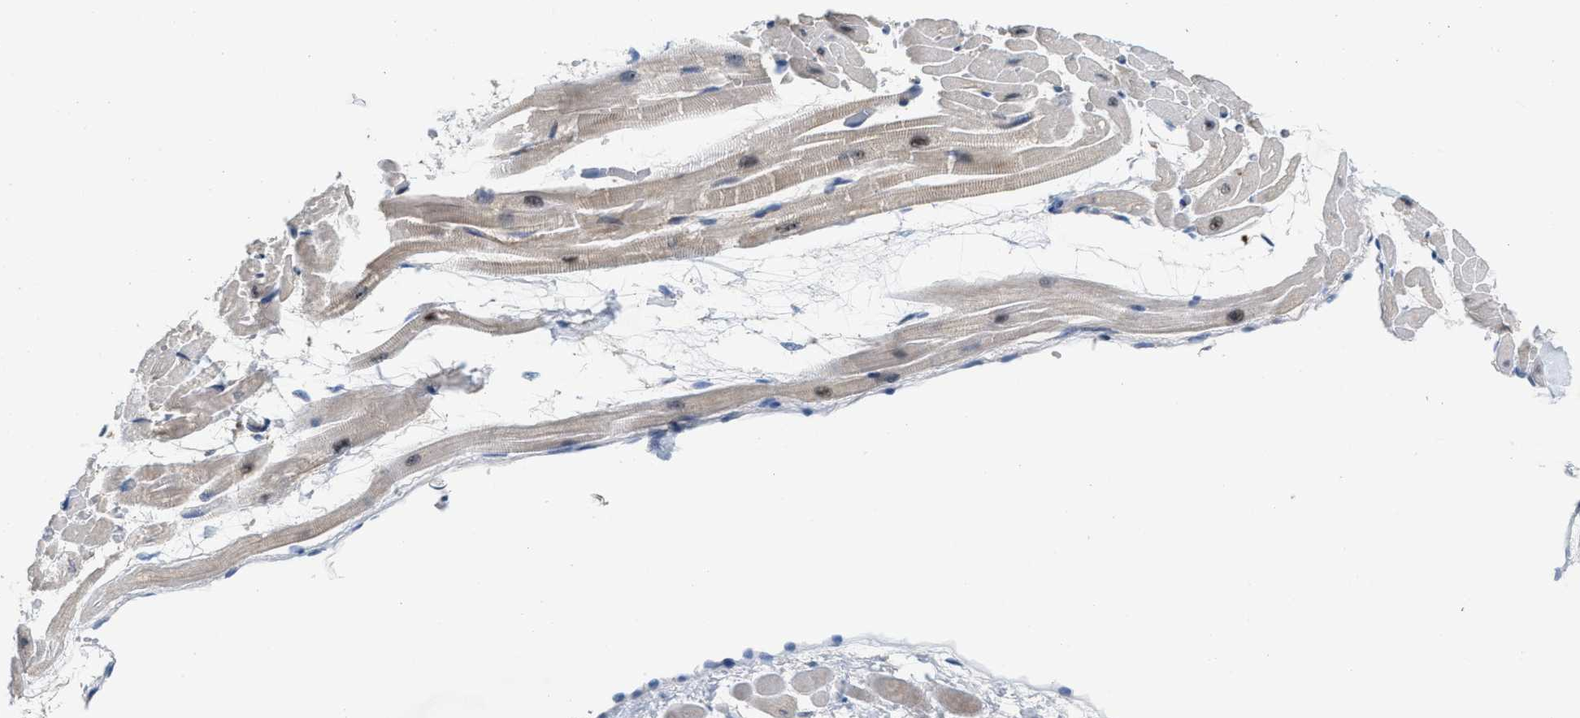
{"staining": {"intensity": "strong", "quantity": "<25%", "location": "cytoplasmic/membranous,nuclear"}, "tissue": "heart muscle", "cell_type": "Cardiomyocytes", "image_type": "normal", "snomed": [{"axis": "morphology", "description": "Normal tissue, NOS"}, {"axis": "topography", "description": "Heart"}], "caption": "IHC photomicrograph of benign heart muscle: heart muscle stained using IHC displays medium levels of strong protein expression localized specifically in the cytoplasmic/membranous,nuclear of cardiomyocytes, appearing as a cytoplasmic/membranous,nuclear brown color.", "gene": "ZNF783", "patient": {"sex": "male", "age": 45}}